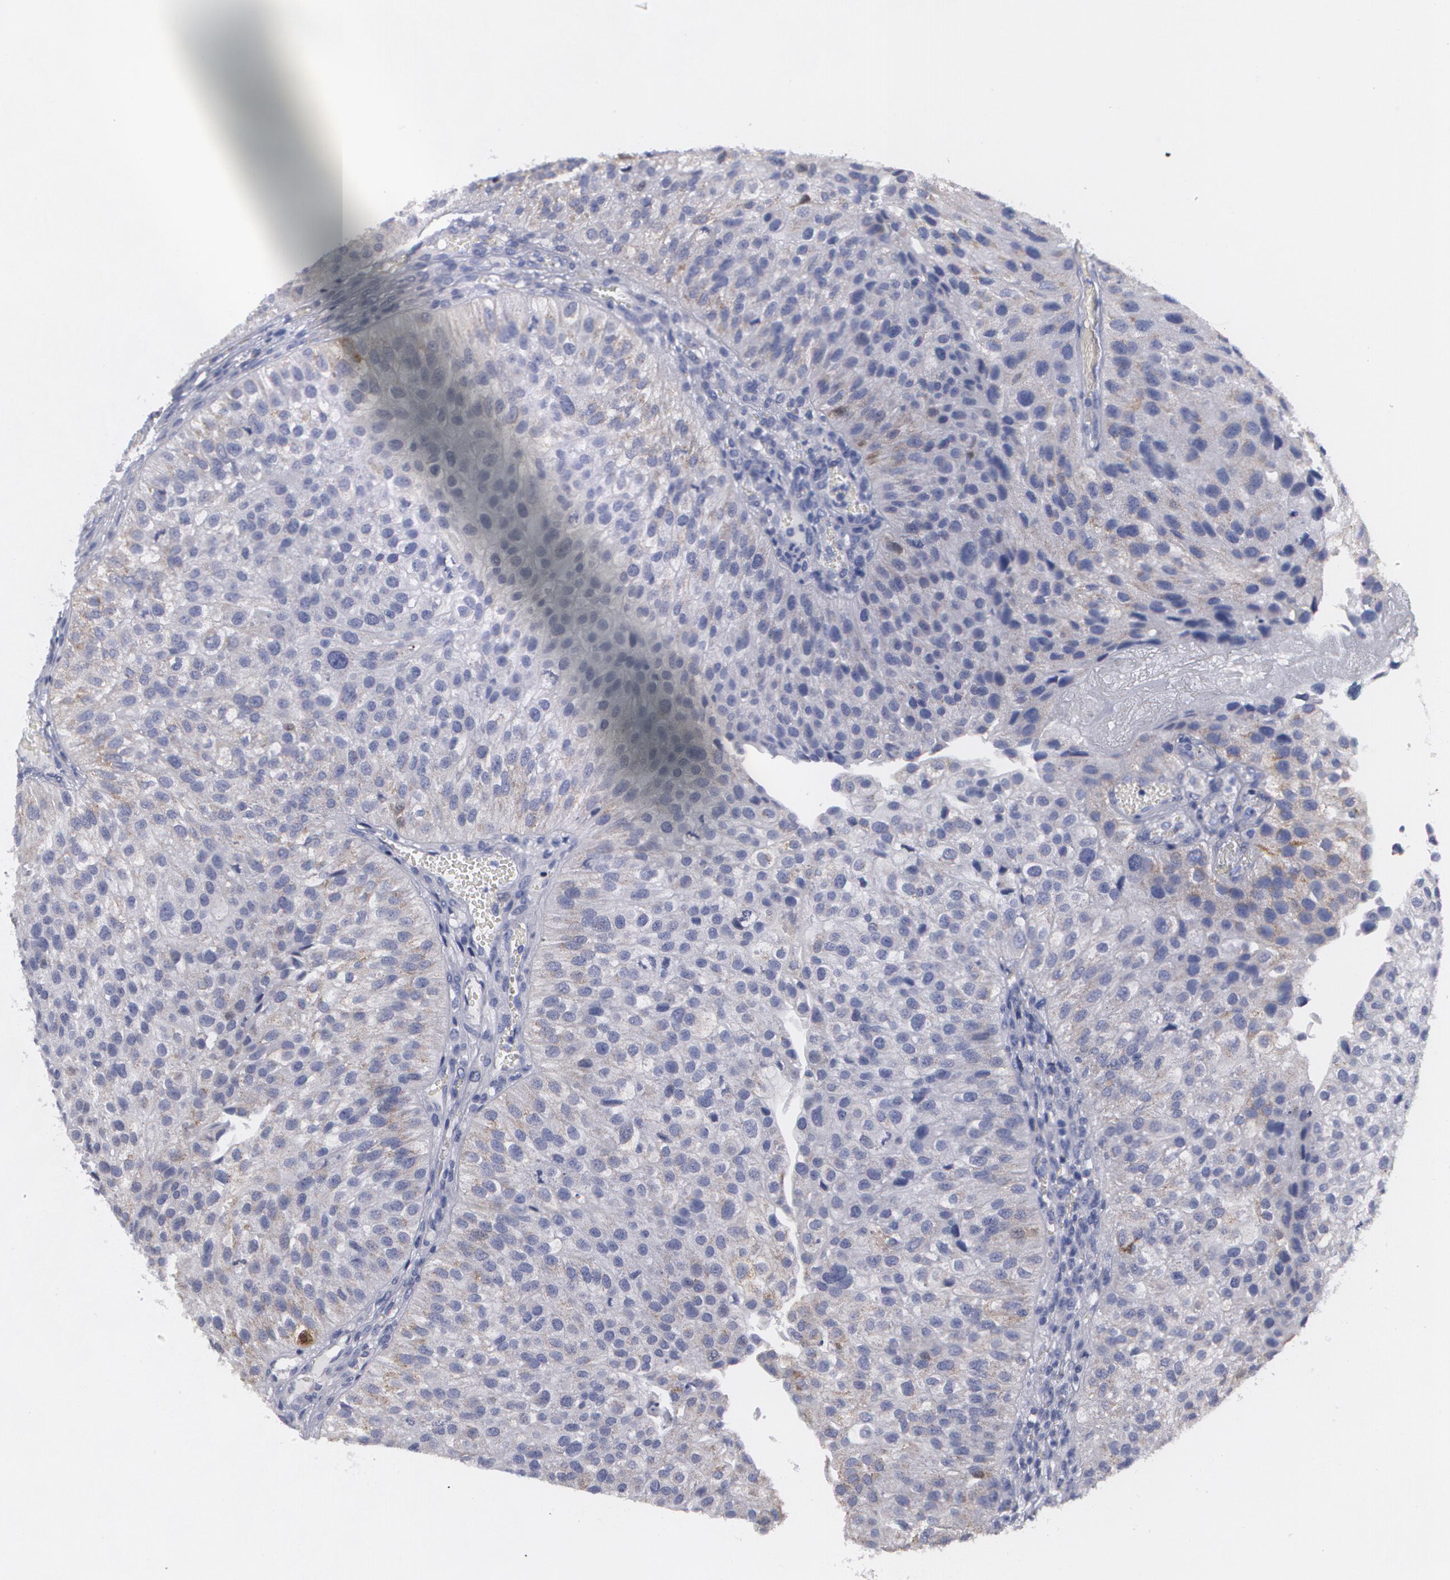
{"staining": {"intensity": "negative", "quantity": "none", "location": "none"}, "tissue": "urothelial cancer", "cell_type": "Tumor cells", "image_type": "cancer", "snomed": [{"axis": "morphology", "description": "Urothelial carcinoma, Low grade"}, {"axis": "topography", "description": "Urinary bladder"}], "caption": "Immunohistochemical staining of low-grade urothelial carcinoma exhibits no significant staining in tumor cells. (DAB IHC visualized using brightfield microscopy, high magnification).", "gene": "MBNL3", "patient": {"sex": "female", "age": 89}}